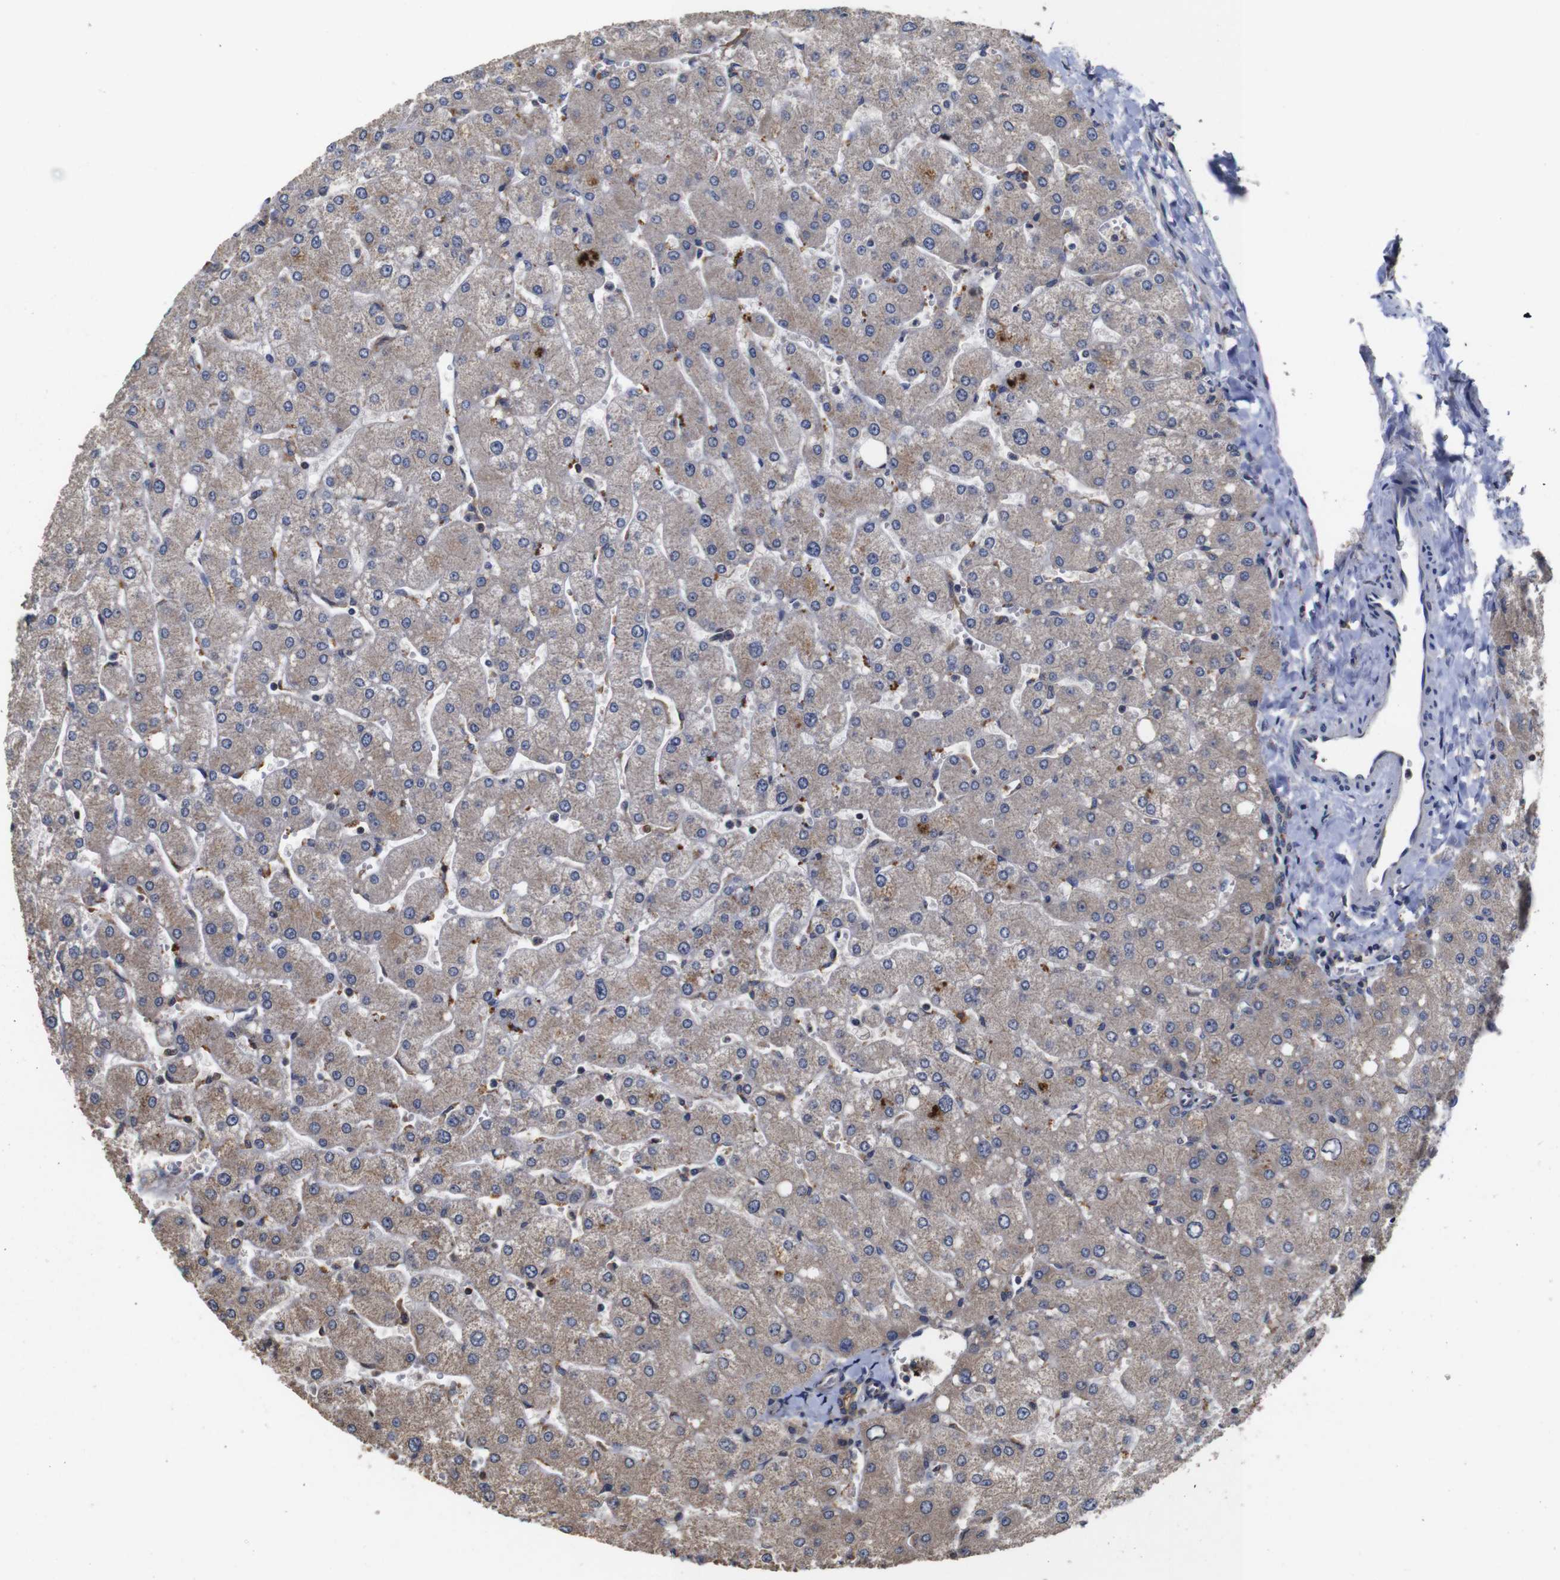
{"staining": {"intensity": "moderate", "quantity": ">75%", "location": "cytoplasmic/membranous"}, "tissue": "liver", "cell_type": "Cholangiocytes", "image_type": "normal", "snomed": [{"axis": "morphology", "description": "Normal tissue, NOS"}, {"axis": "topography", "description": "Liver"}], "caption": "Immunohistochemistry (DAB (3,3'-diaminobenzidine)) staining of normal human liver shows moderate cytoplasmic/membranous protein expression in approximately >75% of cholangiocytes.", "gene": "ARHGAP24", "patient": {"sex": "male", "age": 55}}